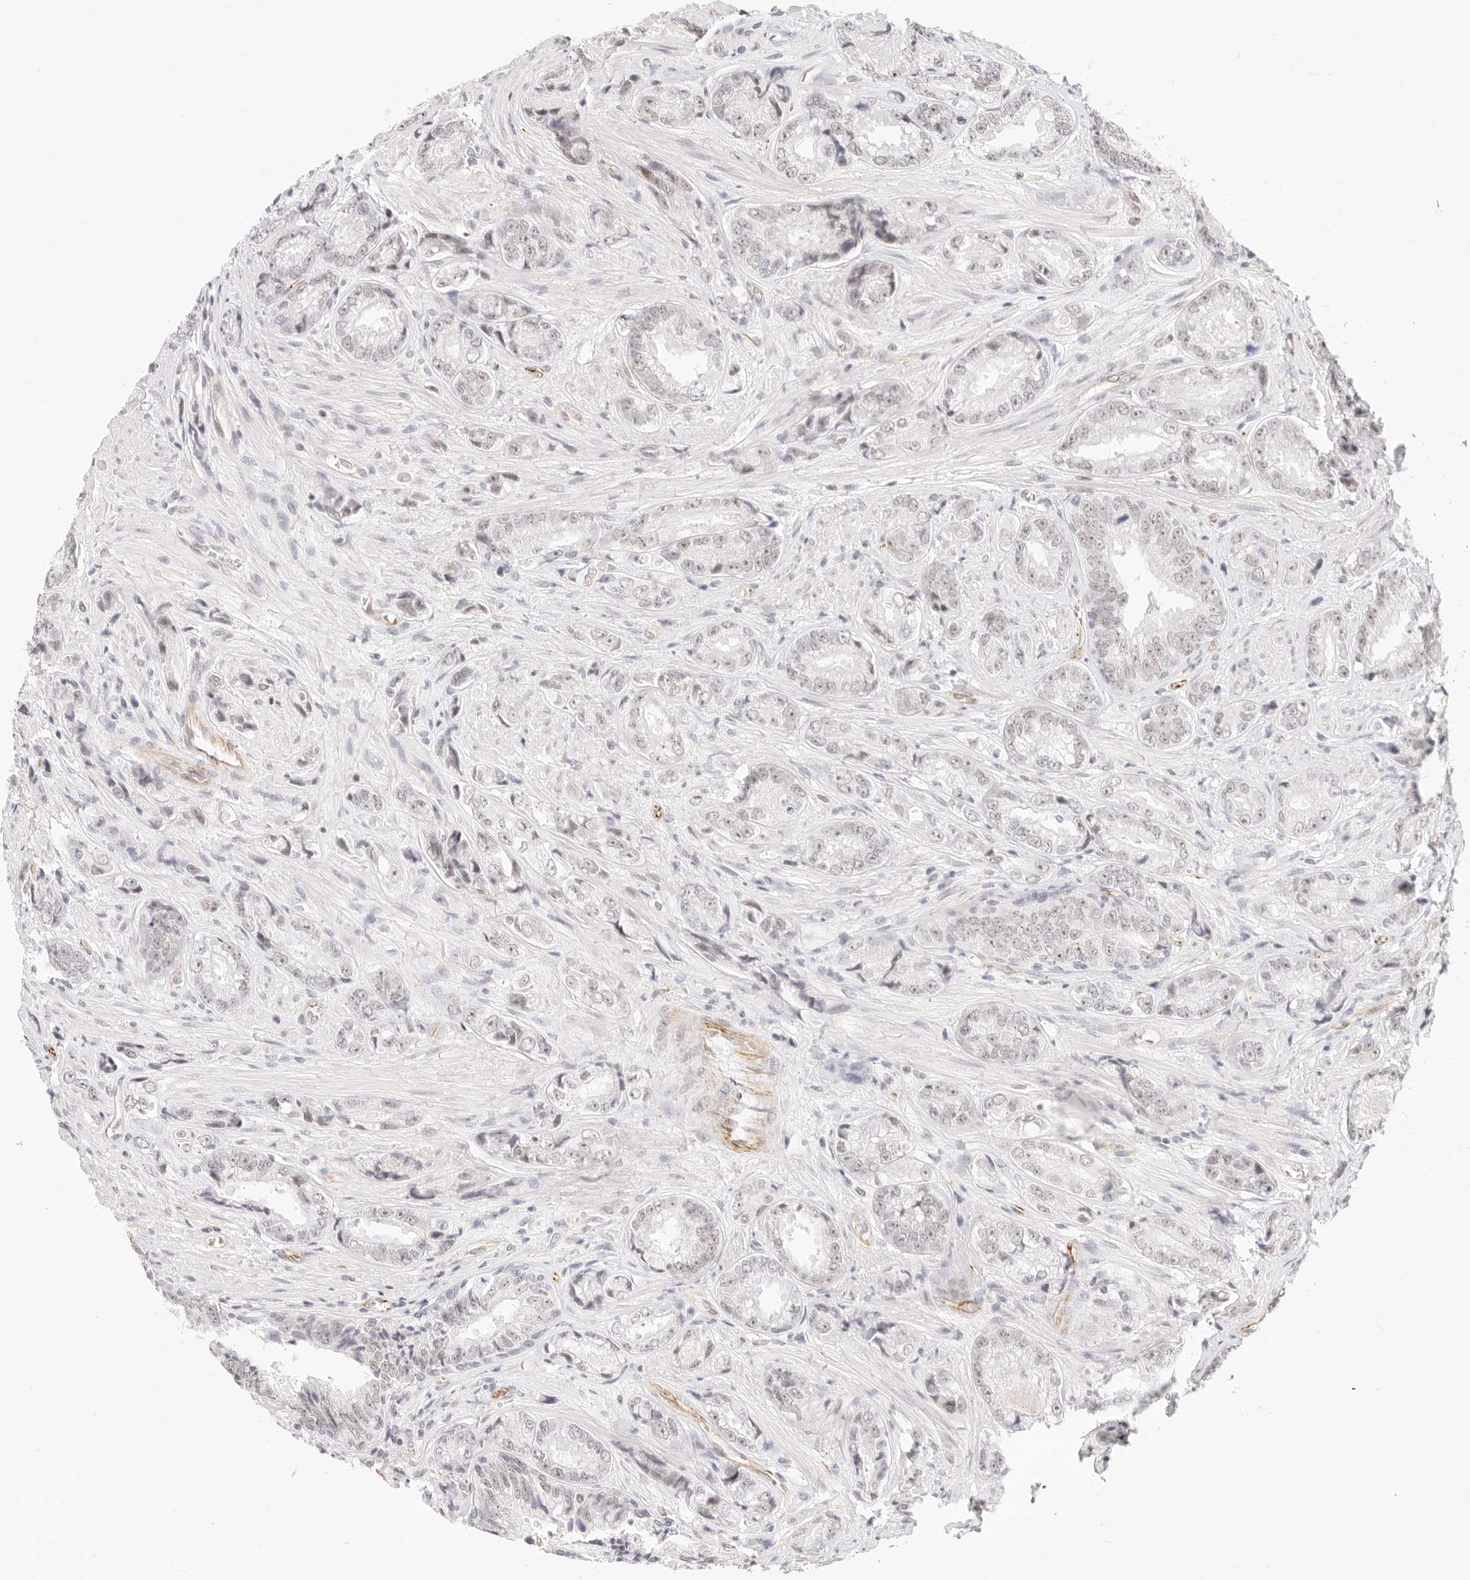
{"staining": {"intensity": "moderate", "quantity": "25%-75%", "location": "nuclear"}, "tissue": "prostate cancer", "cell_type": "Tumor cells", "image_type": "cancer", "snomed": [{"axis": "morphology", "description": "Adenocarcinoma, High grade"}, {"axis": "topography", "description": "Prostate"}], "caption": "Adenocarcinoma (high-grade) (prostate) stained with a protein marker displays moderate staining in tumor cells.", "gene": "ZC3H11A", "patient": {"sex": "male", "age": 61}}